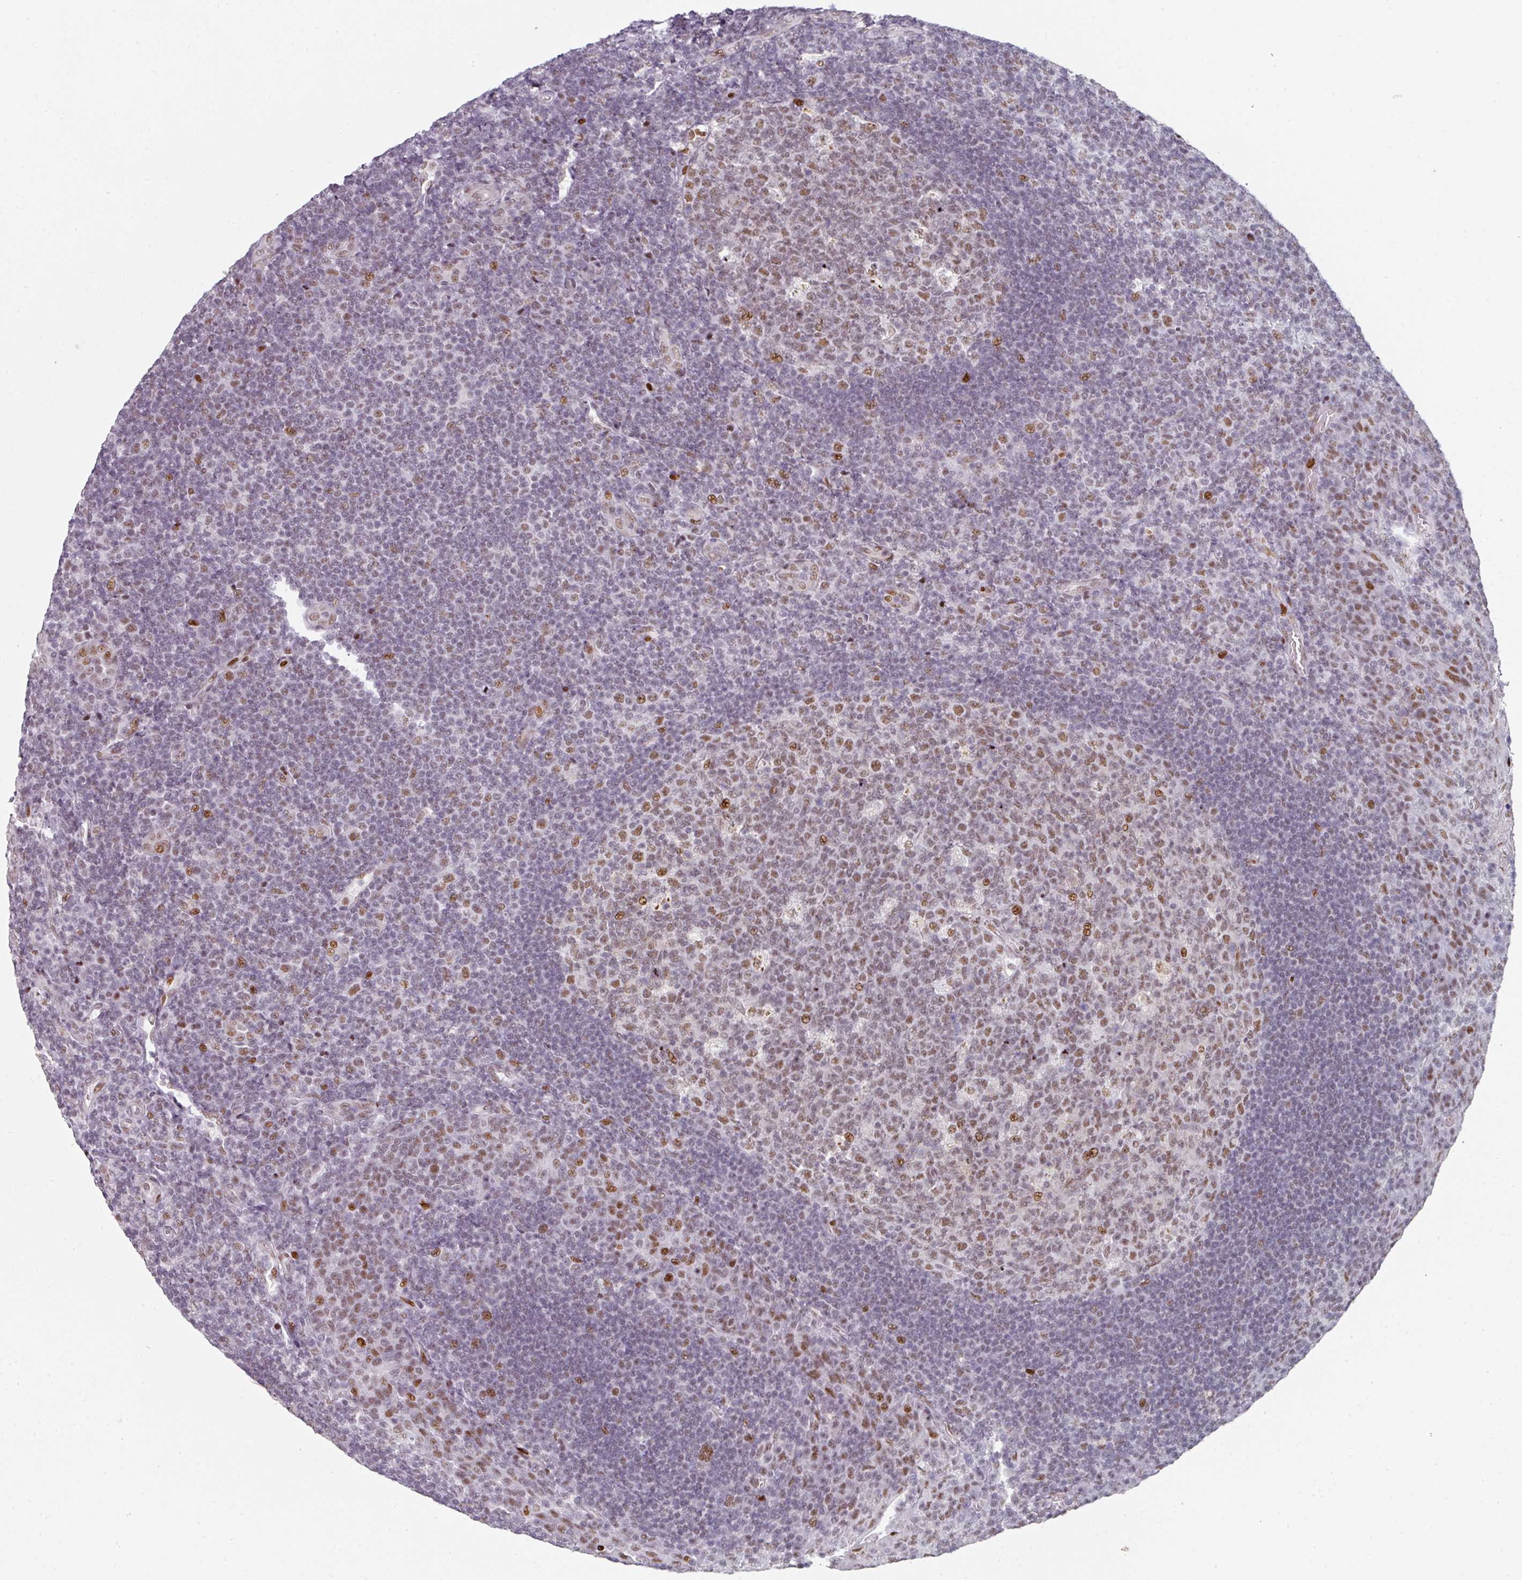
{"staining": {"intensity": "moderate", "quantity": ">75%", "location": "nuclear"}, "tissue": "tonsil", "cell_type": "Germinal center cells", "image_type": "normal", "snomed": [{"axis": "morphology", "description": "Normal tissue, NOS"}, {"axis": "topography", "description": "Tonsil"}], "caption": "Germinal center cells display medium levels of moderate nuclear positivity in approximately >75% of cells in unremarkable human tonsil. (DAB (3,3'-diaminobenzidine) IHC with brightfield microscopy, high magnification).", "gene": "SF3B5", "patient": {"sex": "male", "age": 17}}